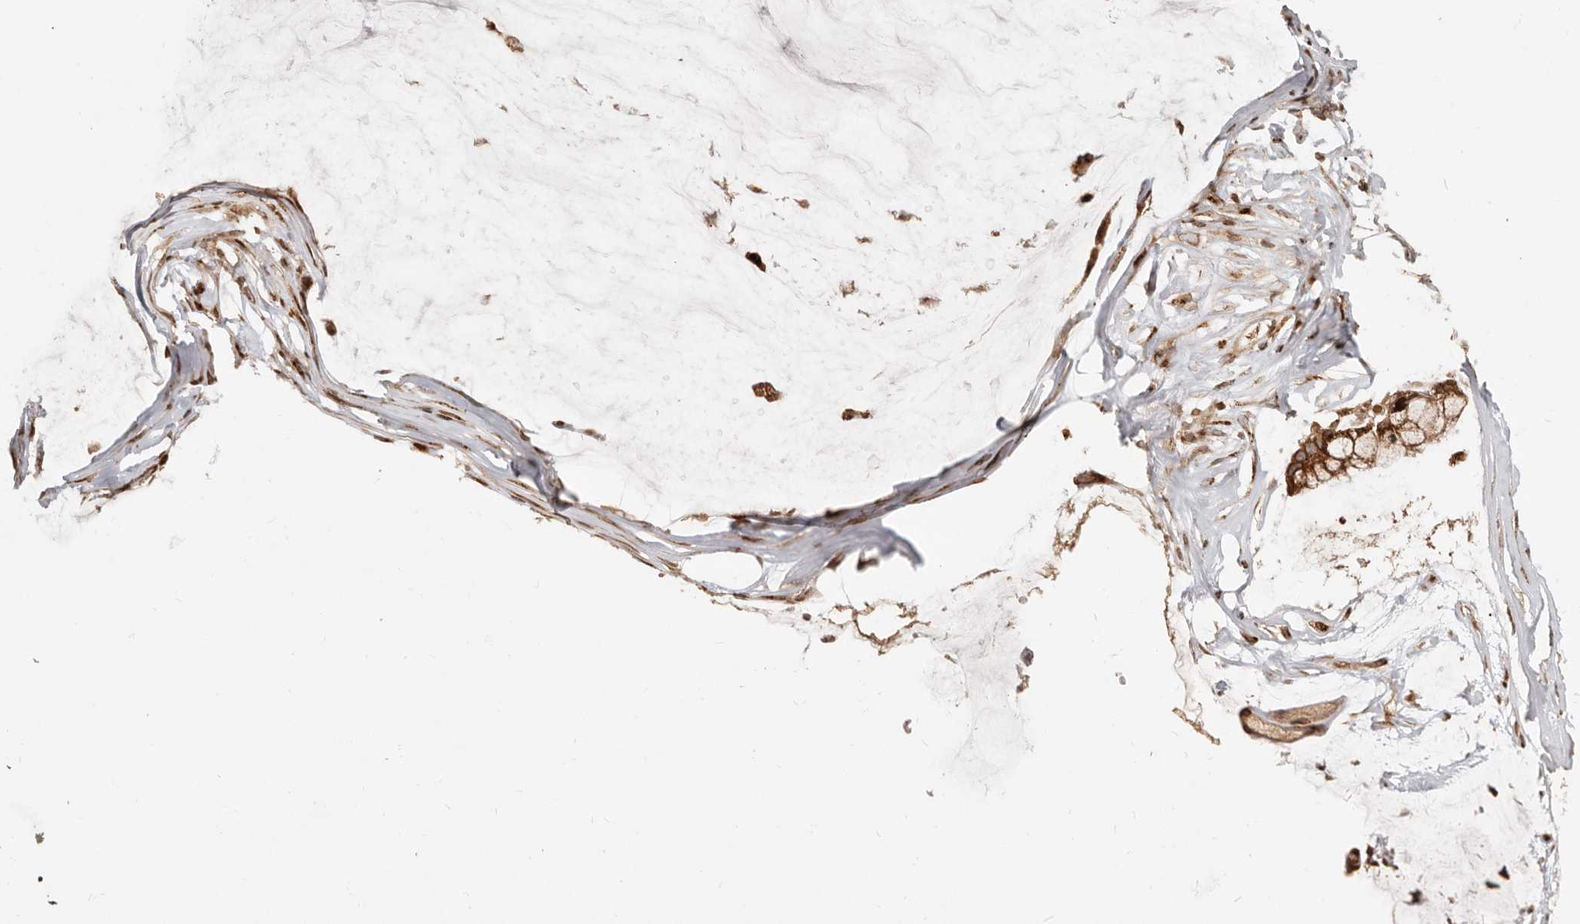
{"staining": {"intensity": "strong", "quantity": ">75%", "location": "cytoplasmic/membranous"}, "tissue": "ovarian cancer", "cell_type": "Tumor cells", "image_type": "cancer", "snomed": [{"axis": "morphology", "description": "Cystadenocarcinoma, mucinous, NOS"}, {"axis": "topography", "description": "Ovary"}], "caption": "Immunohistochemical staining of human ovarian cancer (mucinous cystadenocarcinoma) displays high levels of strong cytoplasmic/membranous staining in approximately >75% of tumor cells.", "gene": "TRIM4", "patient": {"sex": "female", "age": 39}}